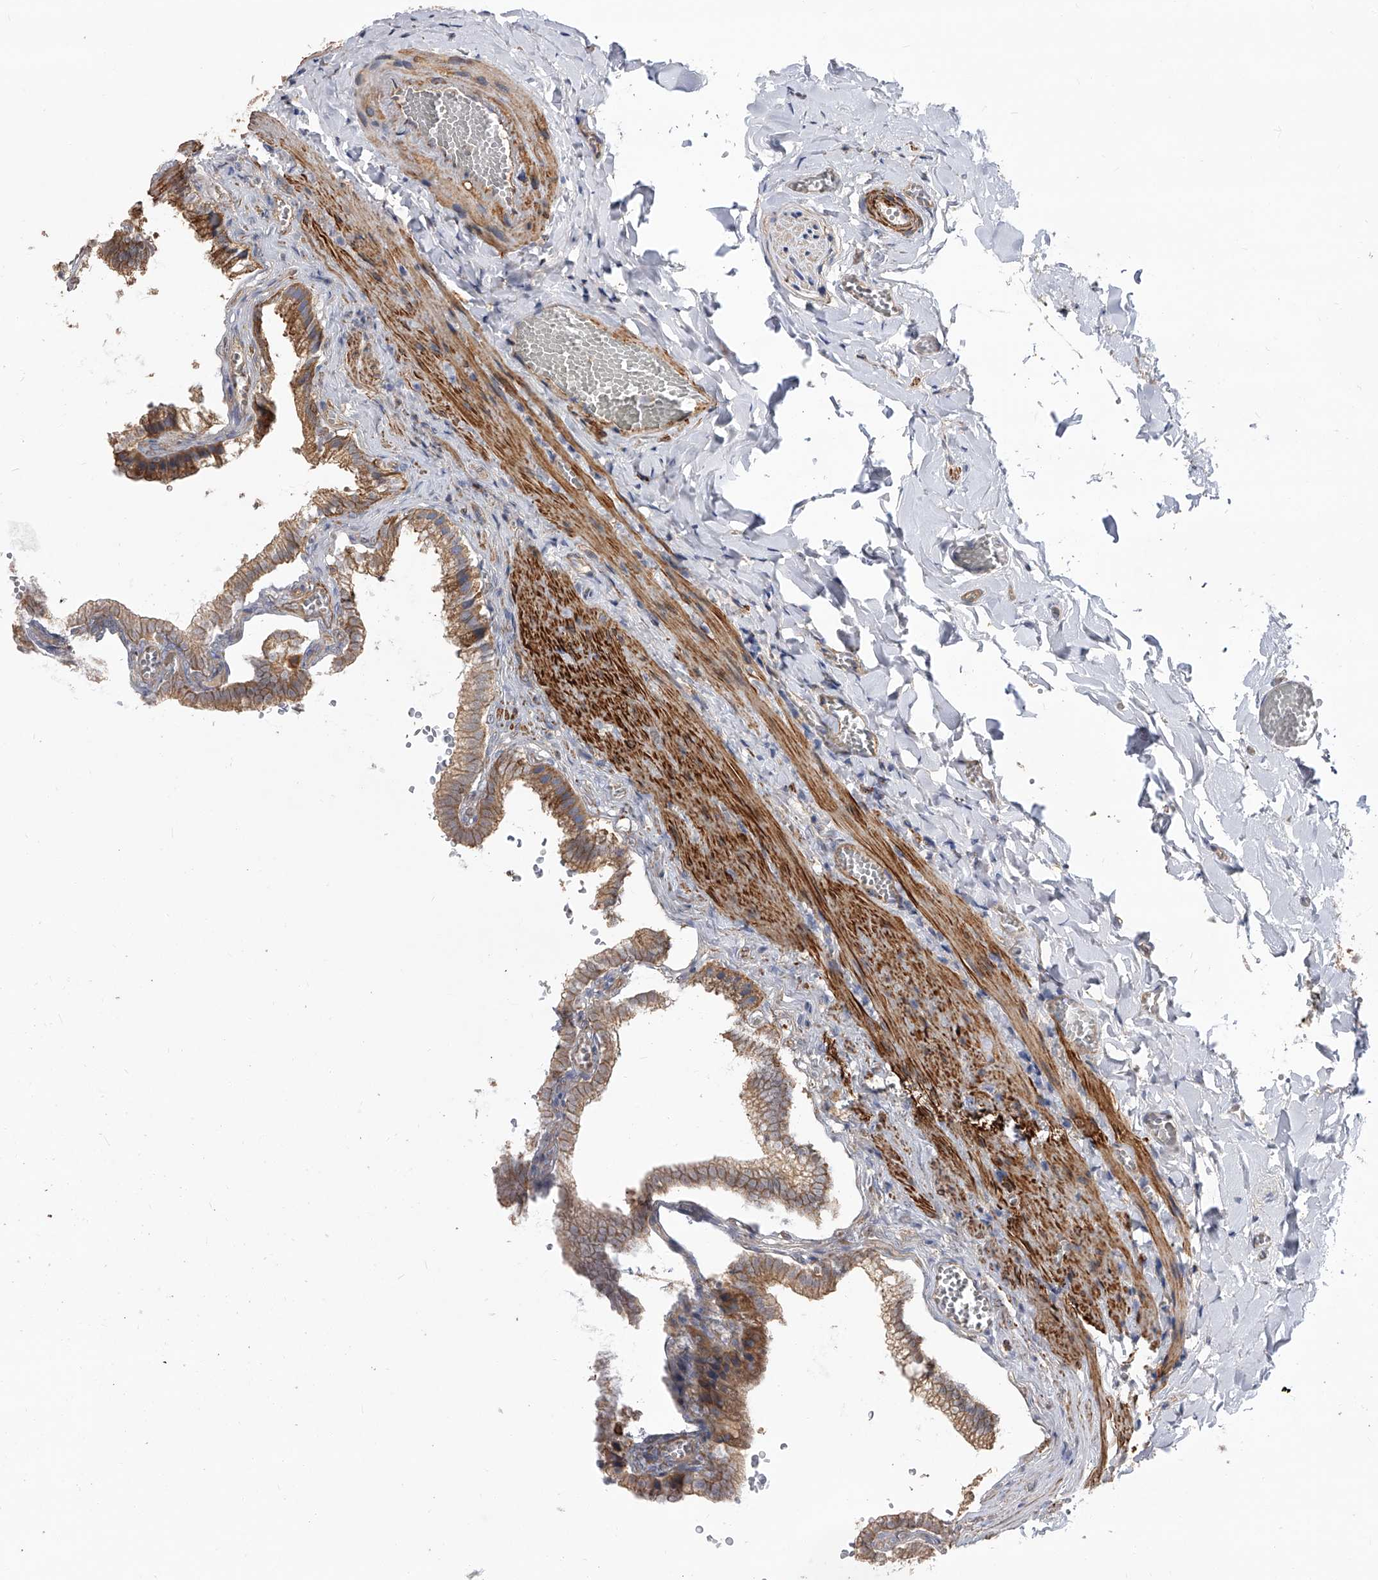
{"staining": {"intensity": "strong", "quantity": ">75%", "location": "cytoplasmic/membranous"}, "tissue": "gallbladder", "cell_type": "Glandular cells", "image_type": "normal", "snomed": [{"axis": "morphology", "description": "Normal tissue, NOS"}, {"axis": "topography", "description": "Gallbladder"}], "caption": "Immunohistochemistry (IHC) (DAB (3,3'-diaminobenzidine)) staining of normal gallbladder exhibits strong cytoplasmic/membranous protein expression in approximately >75% of glandular cells. Nuclei are stained in blue.", "gene": "PISD", "patient": {"sex": "male", "age": 38}}